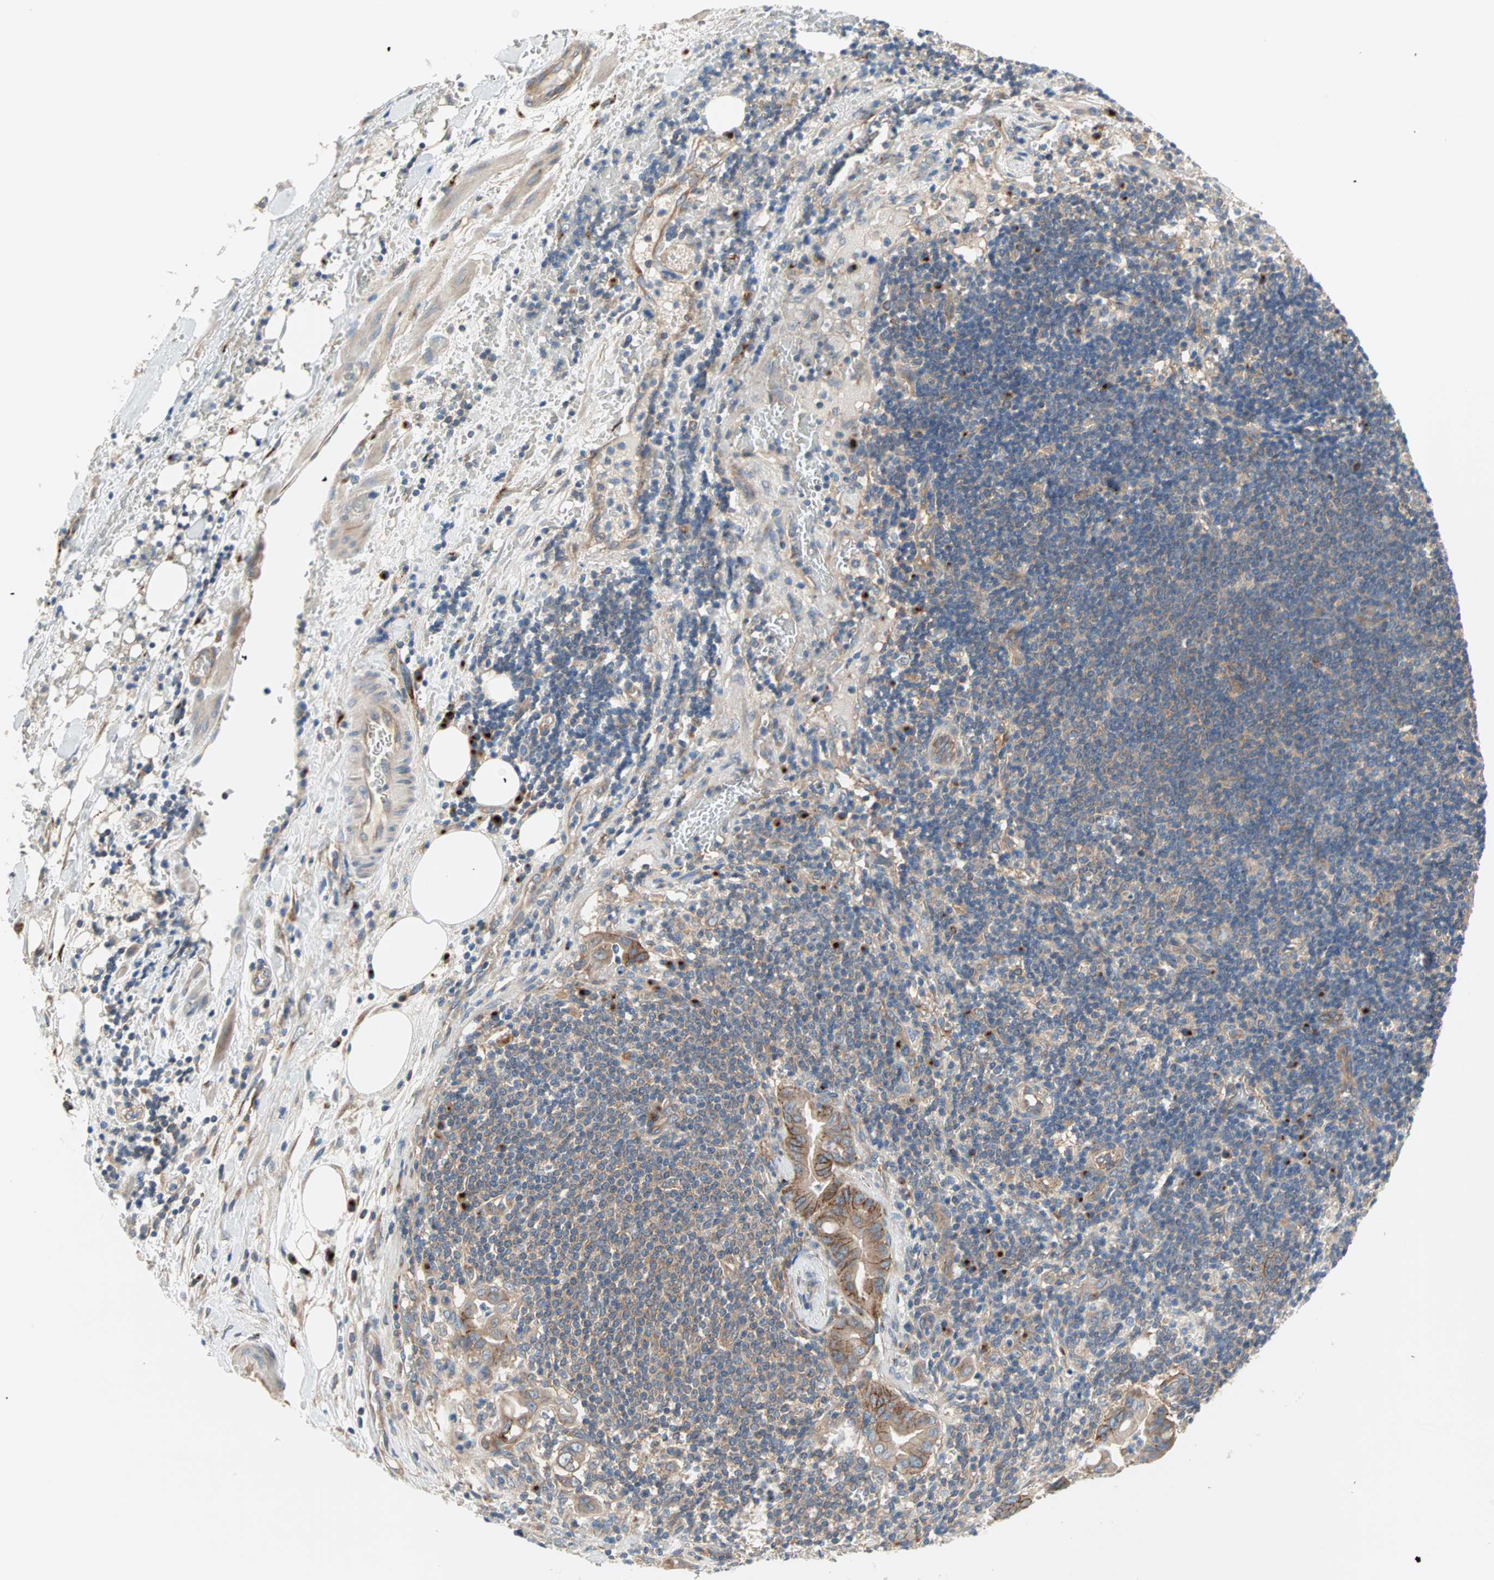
{"staining": {"intensity": "moderate", "quantity": "25%-75%", "location": "cytoplasmic/membranous"}, "tissue": "liver cancer", "cell_type": "Tumor cells", "image_type": "cancer", "snomed": [{"axis": "morphology", "description": "Cholangiocarcinoma"}, {"axis": "topography", "description": "Liver"}], "caption": "This image shows immunohistochemistry (IHC) staining of liver cancer (cholangiocarcinoma), with medium moderate cytoplasmic/membranous expression in approximately 25%-75% of tumor cells.", "gene": "PDE8A", "patient": {"sex": "female", "age": 68}}